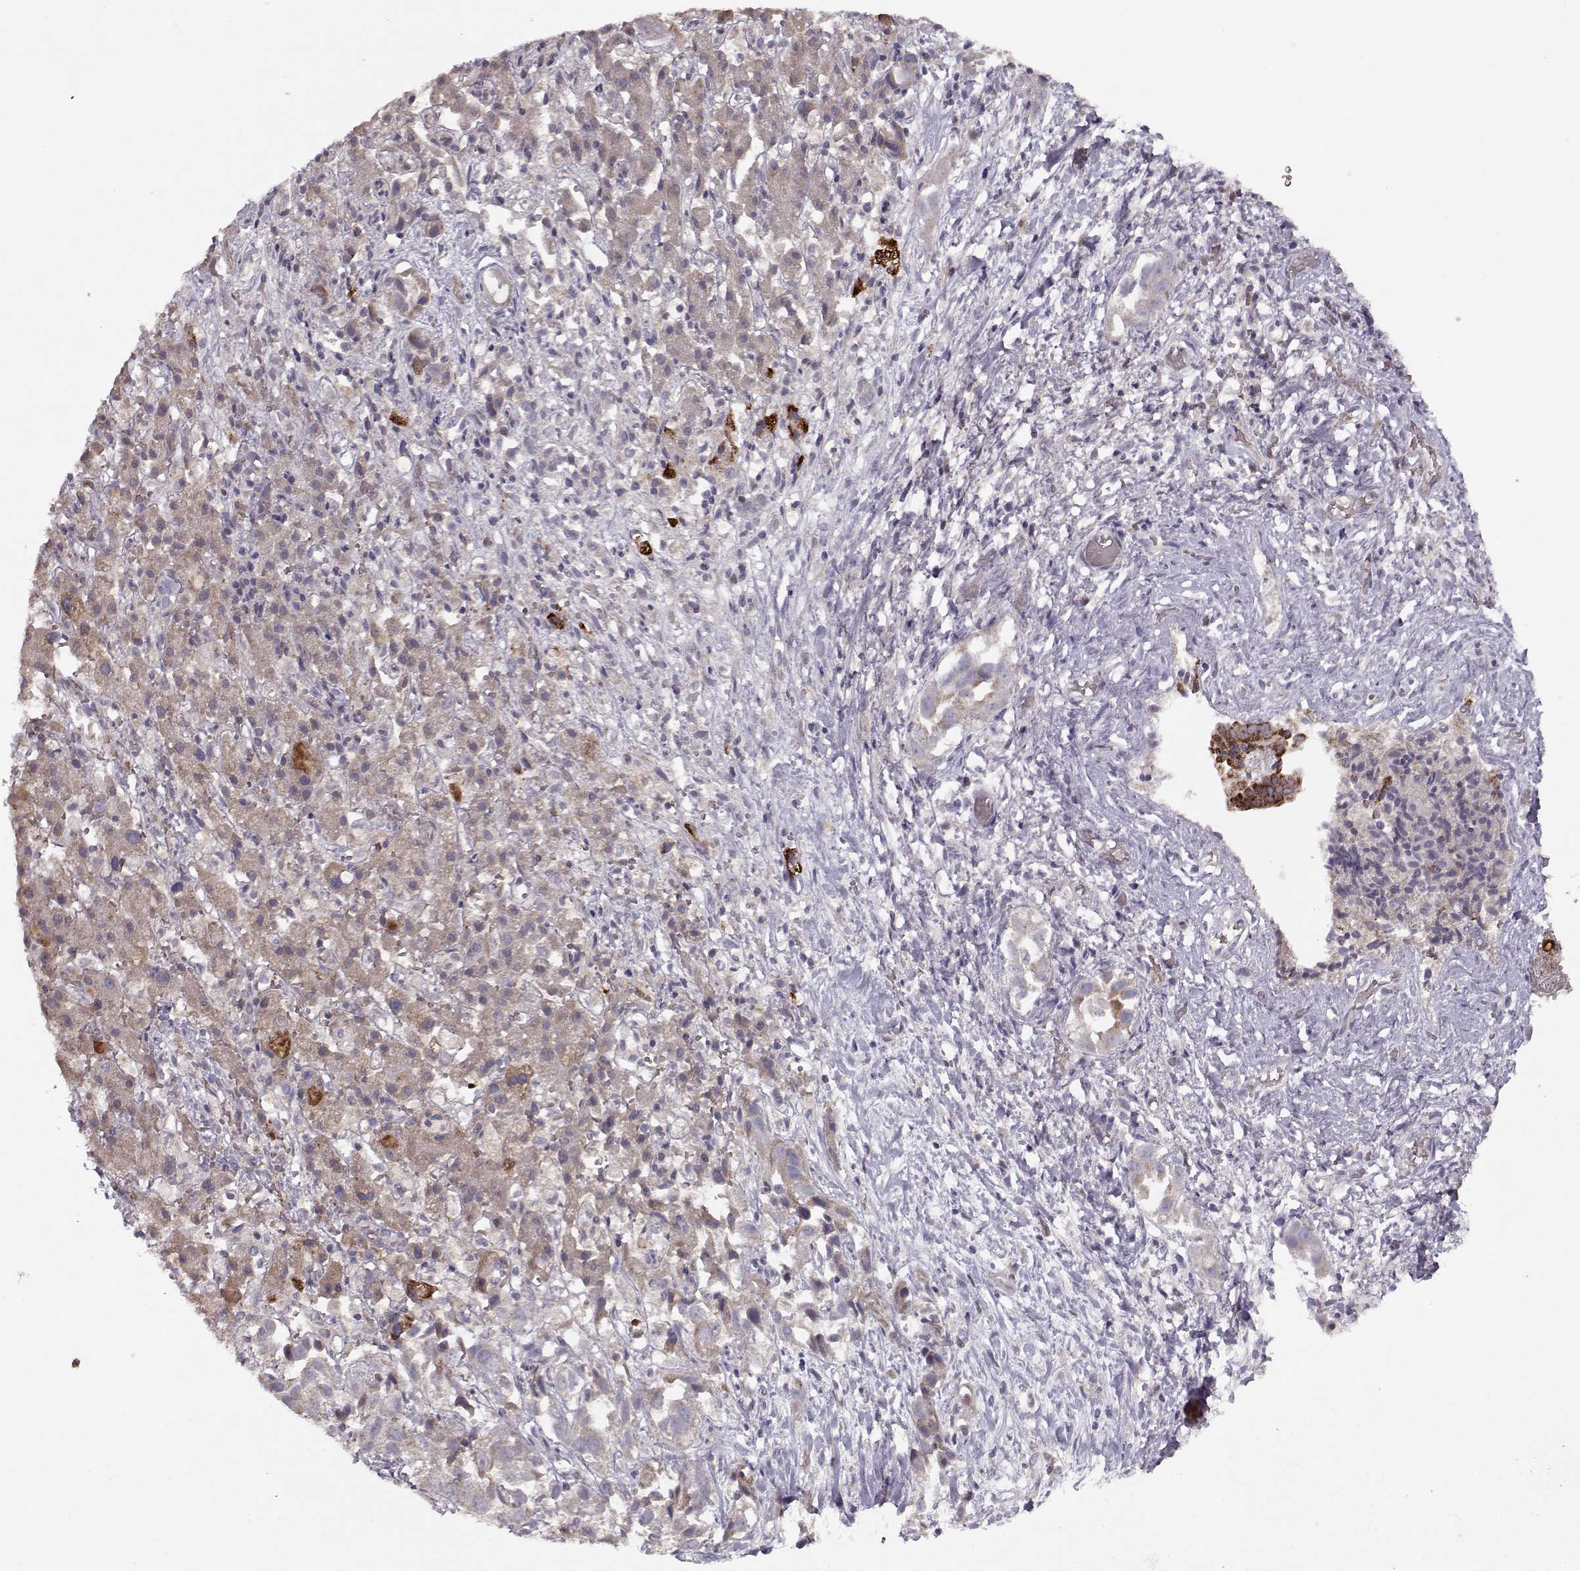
{"staining": {"intensity": "weak", "quantity": ">75%", "location": "cytoplasmic/membranous"}, "tissue": "liver cancer", "cell_type": "Tumor cells", "image_type": "cancer", "snomed": [{"axis": "morphology", "description": "Cholangiocarcinoma"}, {"axis": "topography", "description": "Liver"}], "caption": "This micrograph shows immunohistochemistry (IHC) staining of liver cancer (cholangiocarcinoma), with low weak cytoplasmic/membranous expression in about >75% of tumor cells.", "gene": "CMTM3", "patient": {"sex": "female", "age": 52}}